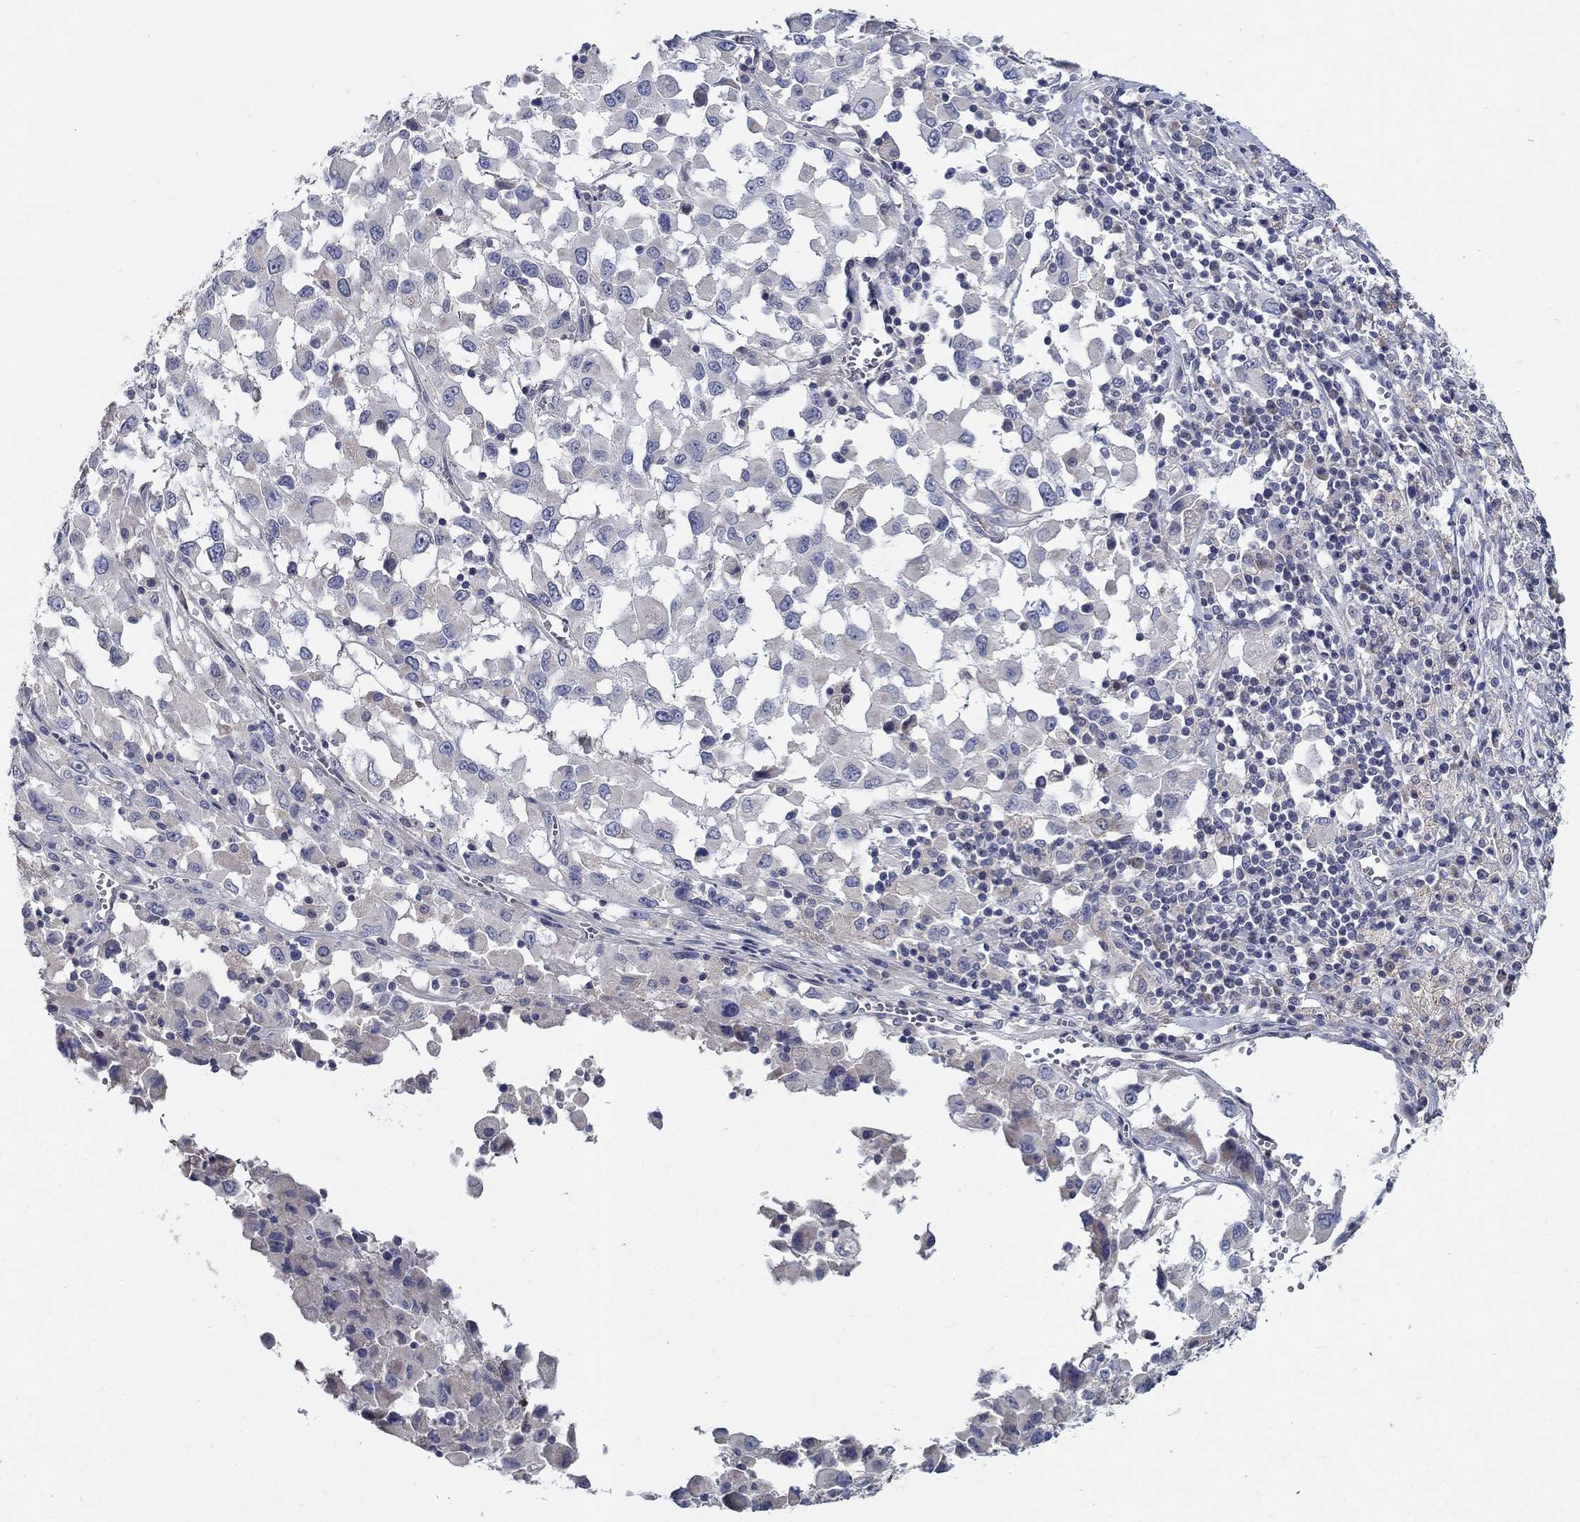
{"staining": {"intensity": "negative", "quantity": "none", "location": "none"}, "tissue": "melanoma", "cell_type": "Tumor cells", "image_type": "cancer", "snomed": [{"axis": "morphology", "description": "Malignant melanoma, Metastatic site"}, {"axis": "topography", "description": "Lymph node"}], "caption": "High power microscopy photomicrograph of an immunohistochemistry micrograph of malignant melanoma (metastatic site), revealing no significant expression in tumor cells. The staining was performed using DAB to visualize the protein expression in brown, while the nuclei were stained in blue with hematoxylin (Magnification: 20x).", "gene": "PROZ", "patient": {"sex": "male", "age": 50}}